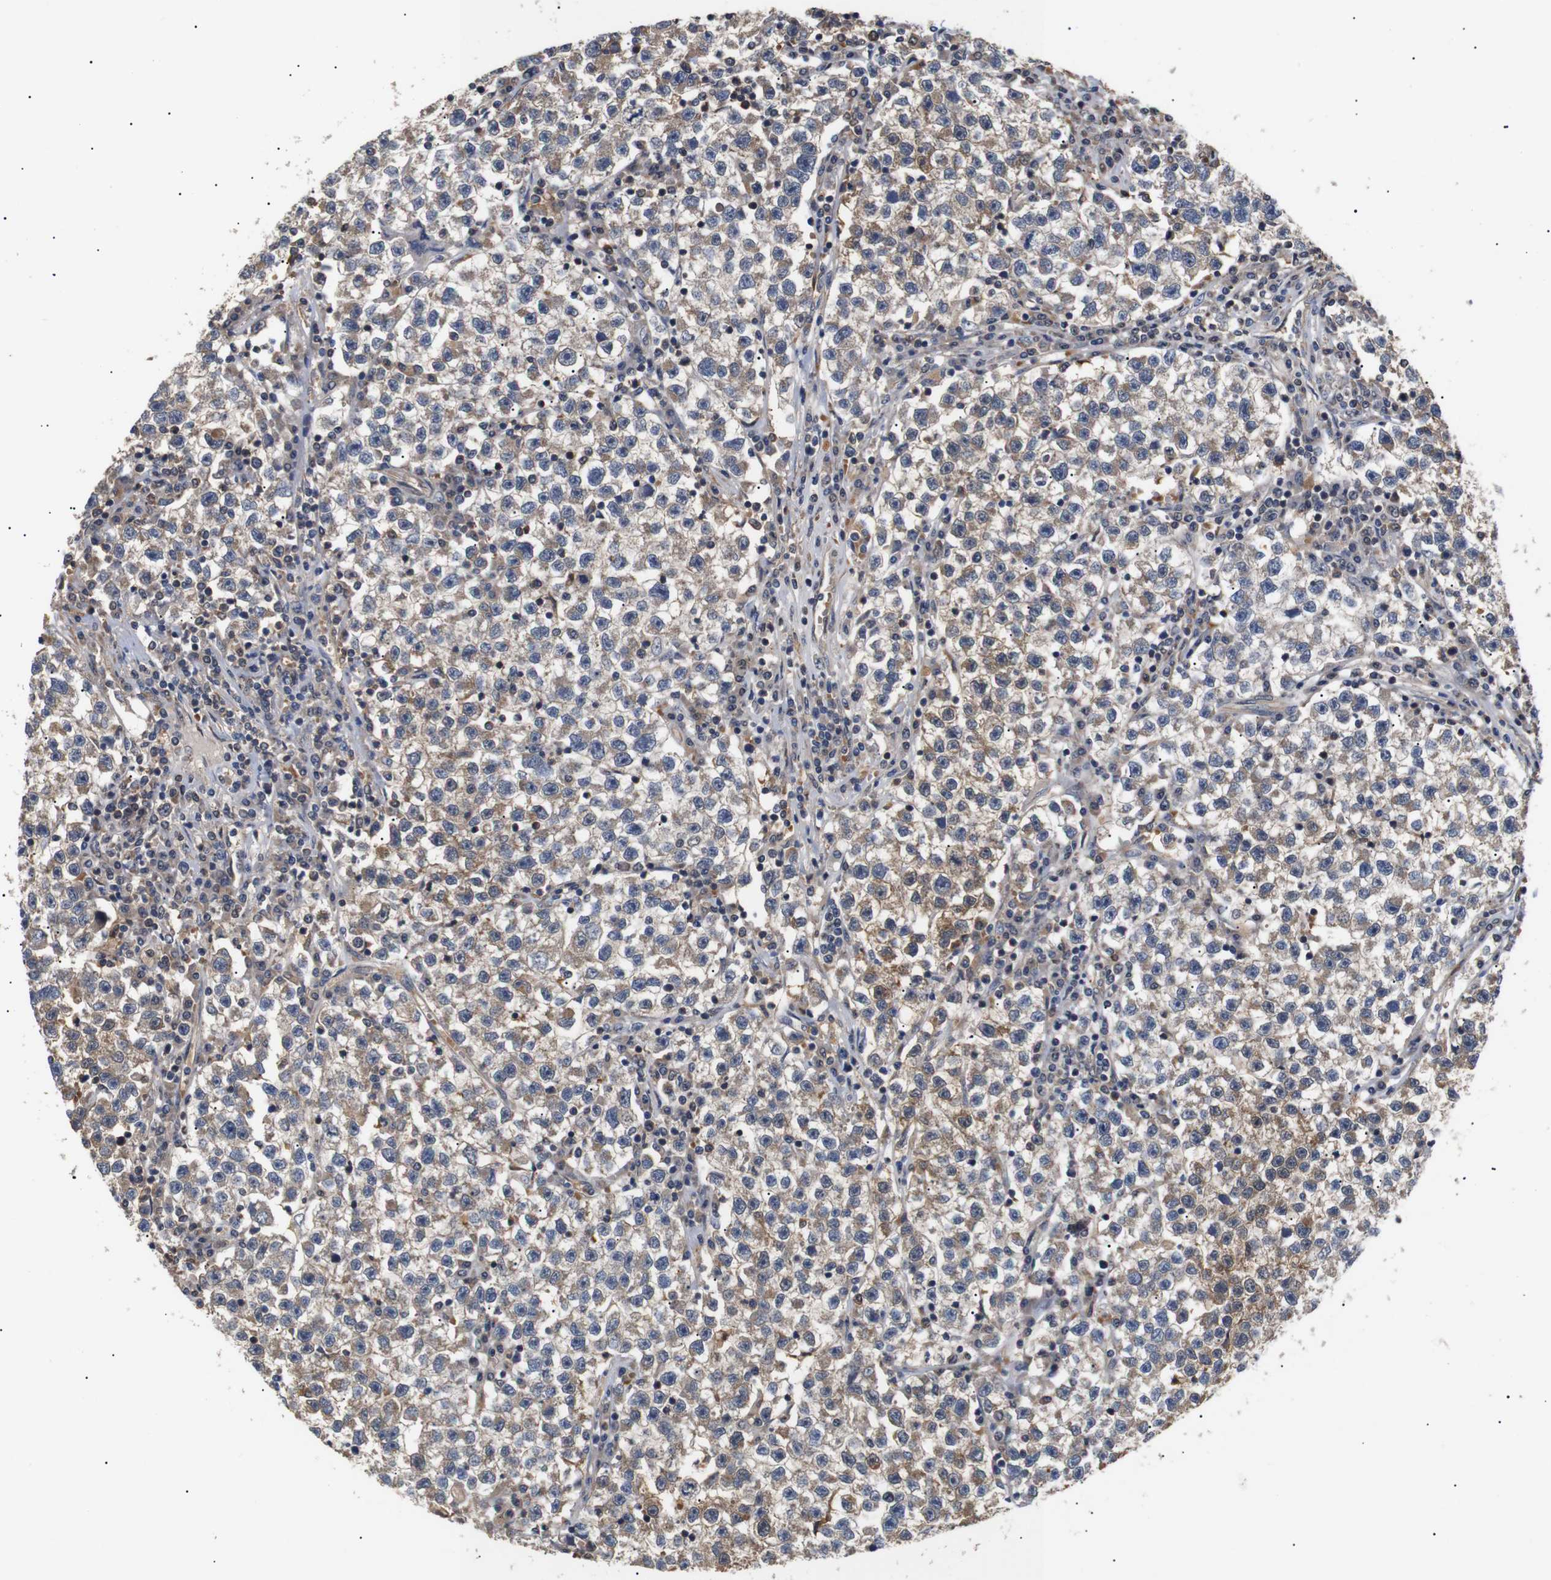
{"staining": {"intensity": "moderate", "quantity": ">75%", "location": "cytoplasmic/membranous"}, "tissue": "testis cancer", "cell_type": "Tumor cells", "image_type": "cancer", "snomed": [{"axis": "morphology", "description": "Seminoma, NOS"}, {"axis": "topography", "description": "Testis"}], "caption": "This is a histology image of IHC staining of testis cancer (seminoma), which shows moderate staining in the cytoplasmic/membranous of tumor cells.", "gene": "DDR1", "patient": {"sex": "male", "age": 22}}